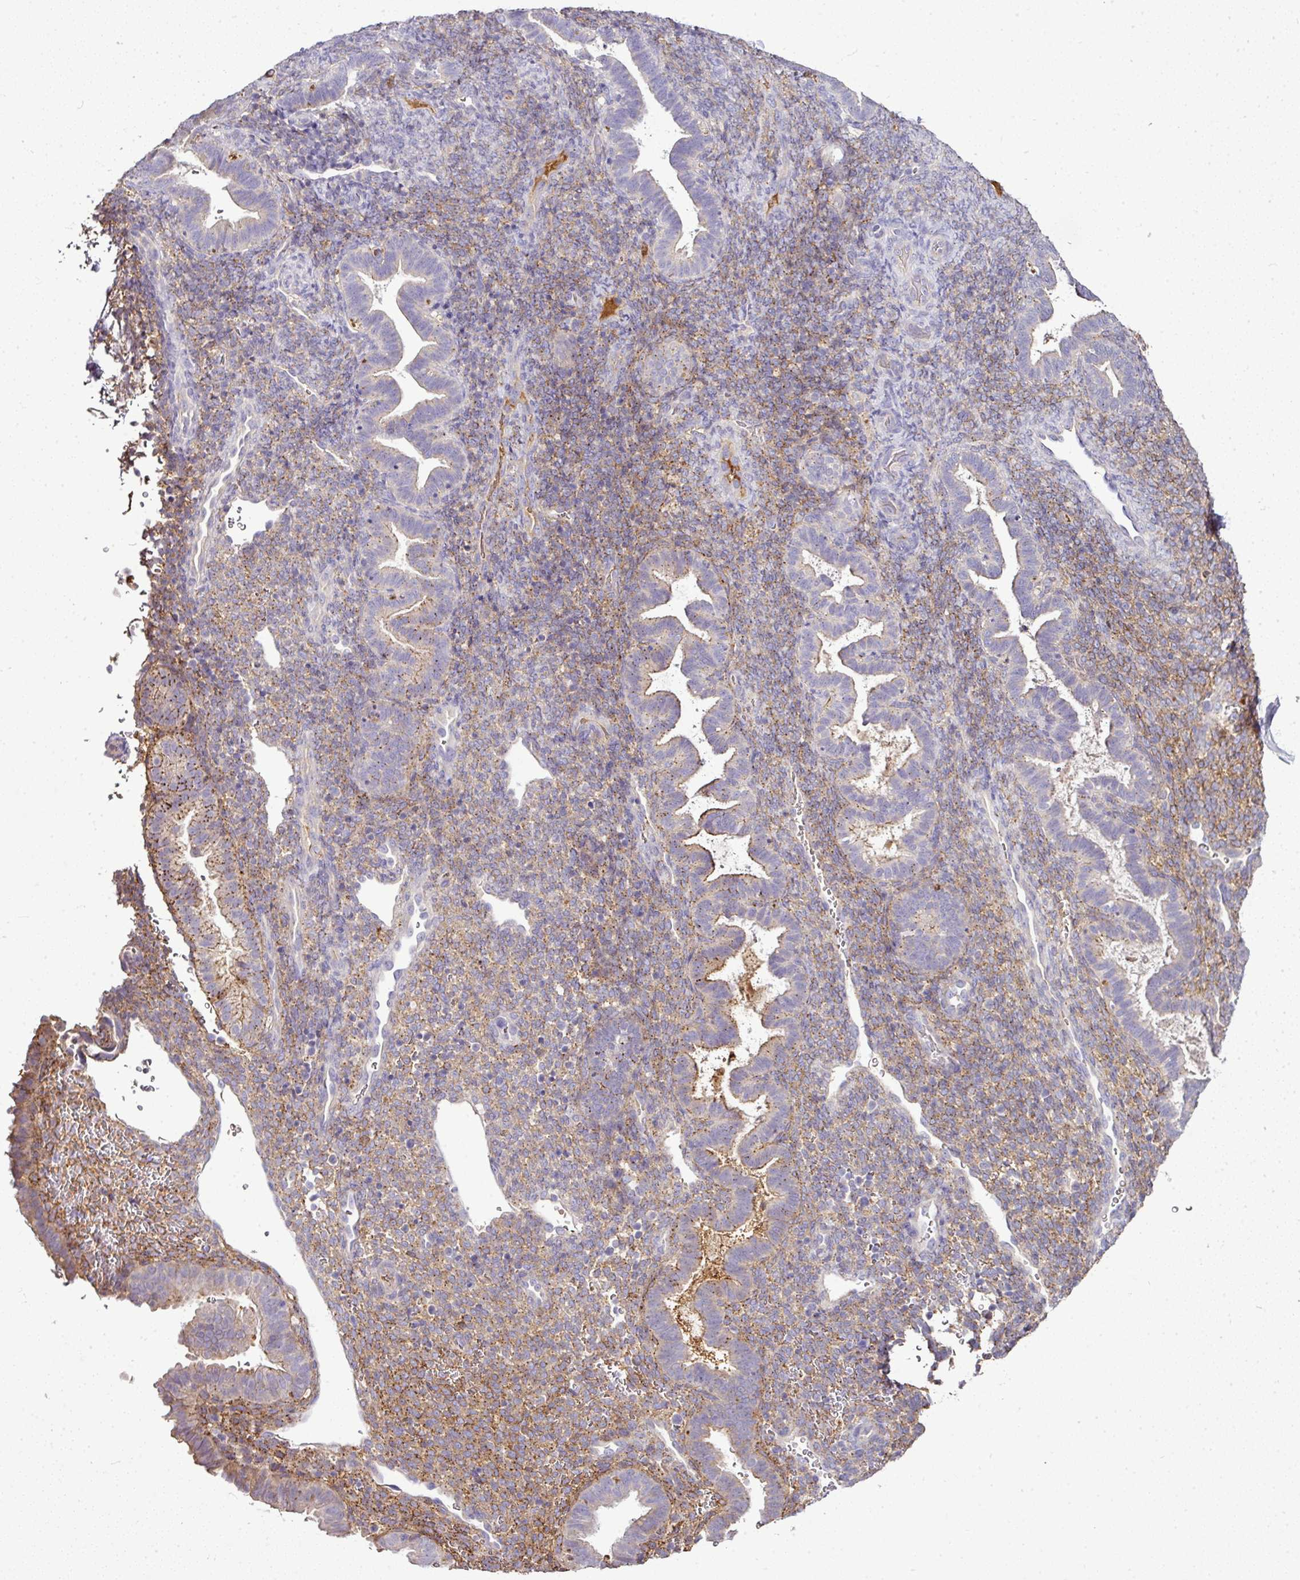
{"staining": {"intensity": "moderate", "quantity": "25%-75%", "location": "cytoplasmic/membranous"}, "tissue": "endometrium", "cell_type": "Cells in endometrial stroma", "image_type": "normal", "snomed": [{"axis": "morphology", "description": "Normal tissue, NOS"}, {"axis": "topography", "description": "Endometrium"}], "caption": "Approximately 25%-75% of cells in endometrial stroma in unremarkable human endometrium display moderate cytoplasmic/membranous protein expression as visualized by brown immunohistochemical staining.", "gene": "CAB39L", "patient": {"sex": "female", "age": 34}}